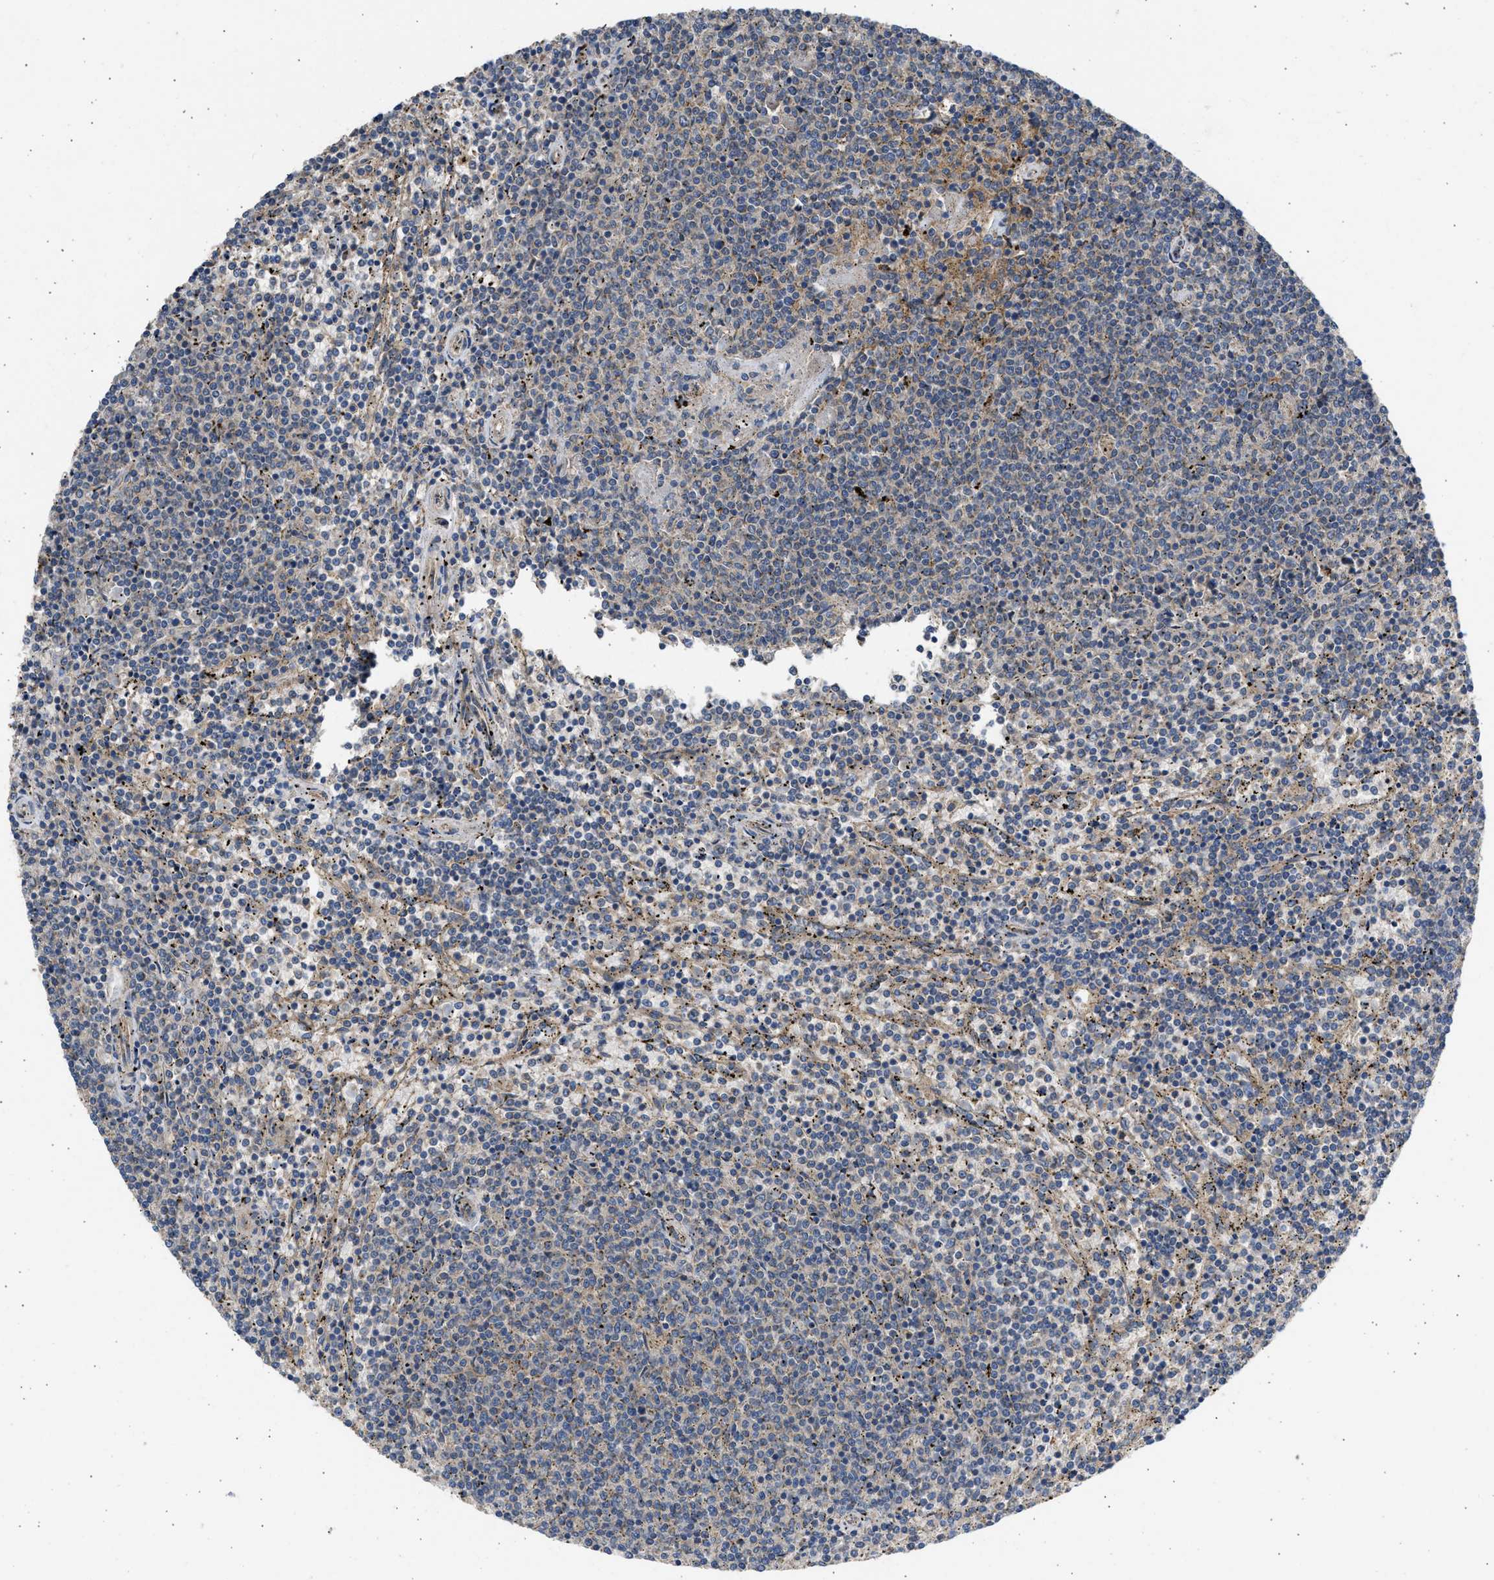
{"staining": {"intensity": "weak", "quantity": "<25%", "location": "cytoplasmic/membranous"}, "tissue": "lymphoma", "cell_type": "Tumor cells", "image_type": "cancer", "snomed": [{"axis": "morphology", "description": "Malignant lymphoma, non-Hodgkin's type, Low grade"}, {"axis": "topography", "description": "Spleen"}], "caption": "Tumor cells show no significant expression in malignant lymphoma, non-Hodgkin's type (low-grade).", "gene": "CSRNP2", "patient": {"sex": "female", "age": 50}}